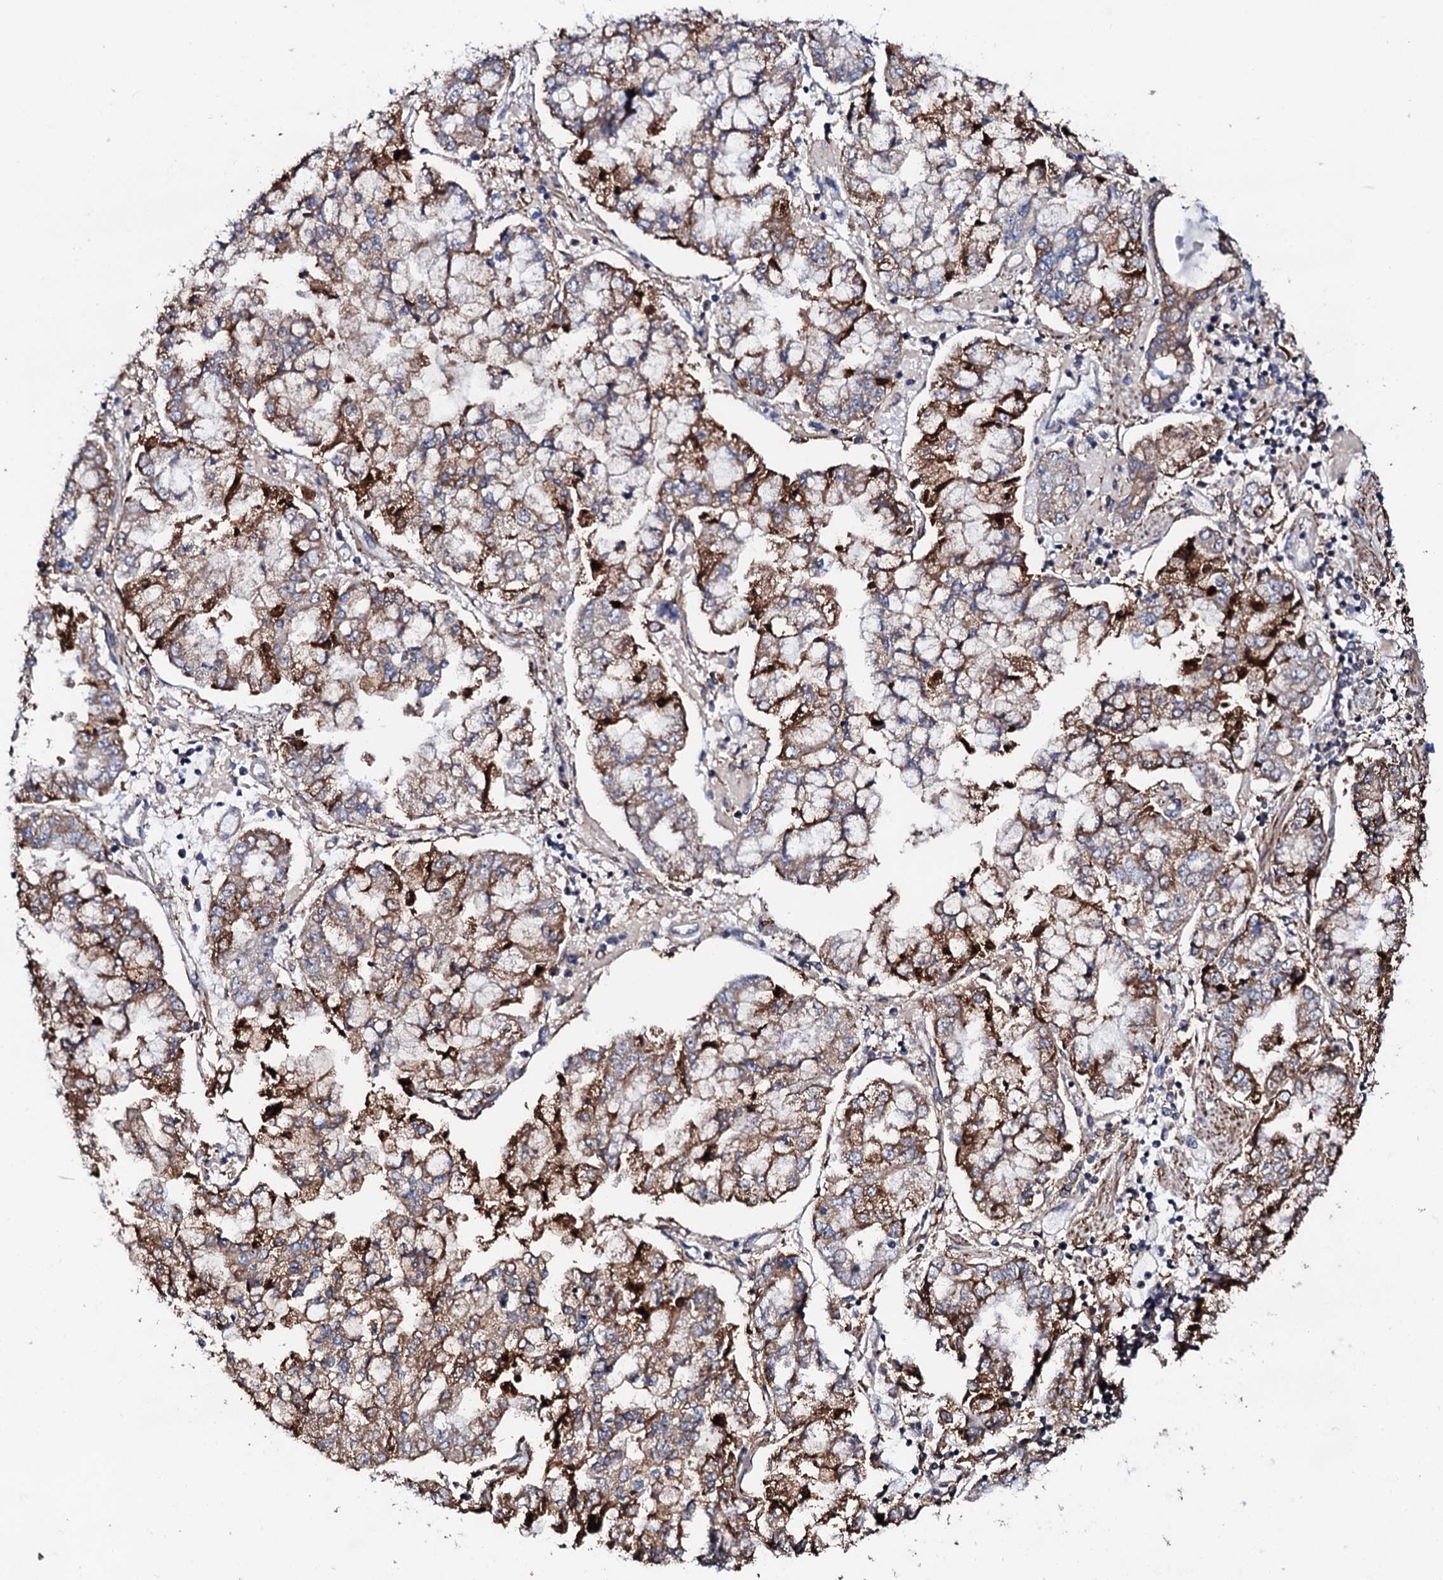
{"staining": {"intensity": "moderate", "quantity": ">75%", "location": "cytoplasmic/membranous"}, "tissue": "stomach cancer", "cell_type": "Tumor cells", "image_type": "cancer", "snomed": [{"axis": "morphology", "description": "Adenocarcinoma, NOS"}, {"axis": "topography", "description": "Stomach"}], "caption": "Immunohistochemistry (DAB (3,3'-diaminobenzidine)) staining of human adenocarcinoma (stomach) reveals moderate cytoplasmic/membranous protein staining in approximately >75% of tumor cells.", "gene": "EDC3", "patient": {"sex": "male", "age": 76}}